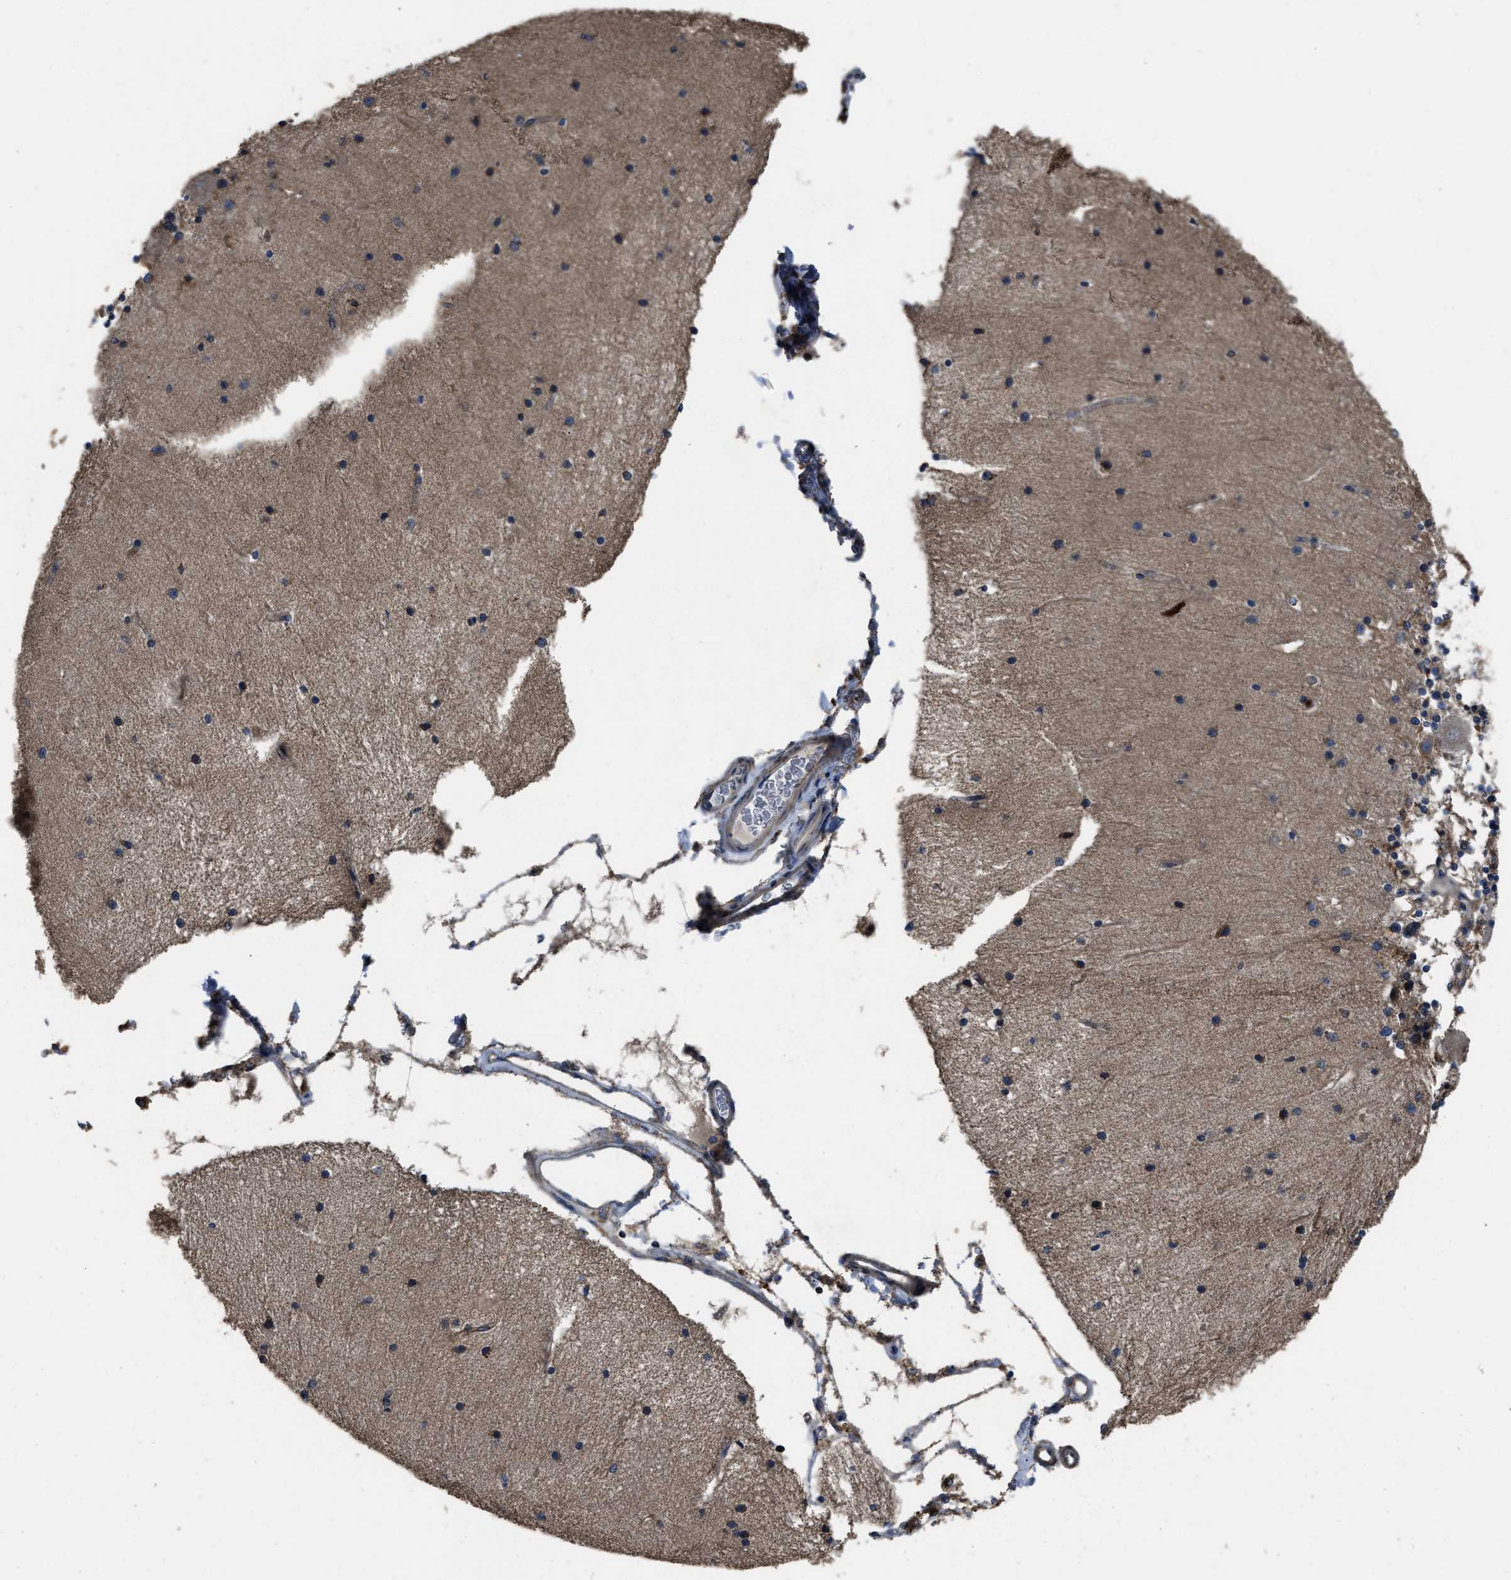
{"staining": {"intensity": "moderate", "quantity": "25%-75%", "location": "cytoplasmic/membranous"}, "tissue": "cerebellum", "cell_type": "Cells in granular layer", "image_type": "normal", "snomed": [{"axis": "morphology", "description": "Normal tissue, NOS"}, {"axis": "topography", "description": "Cerebellum"}], "caption": "The histopathology image demonstrates staining of benign cerebellum, revealing moderate cytoplasmic/membranous protein staining (brown color) within cells in granular layer.", "gene": "ANGPT1", "patient": {"sex": "female", "age": 54}}